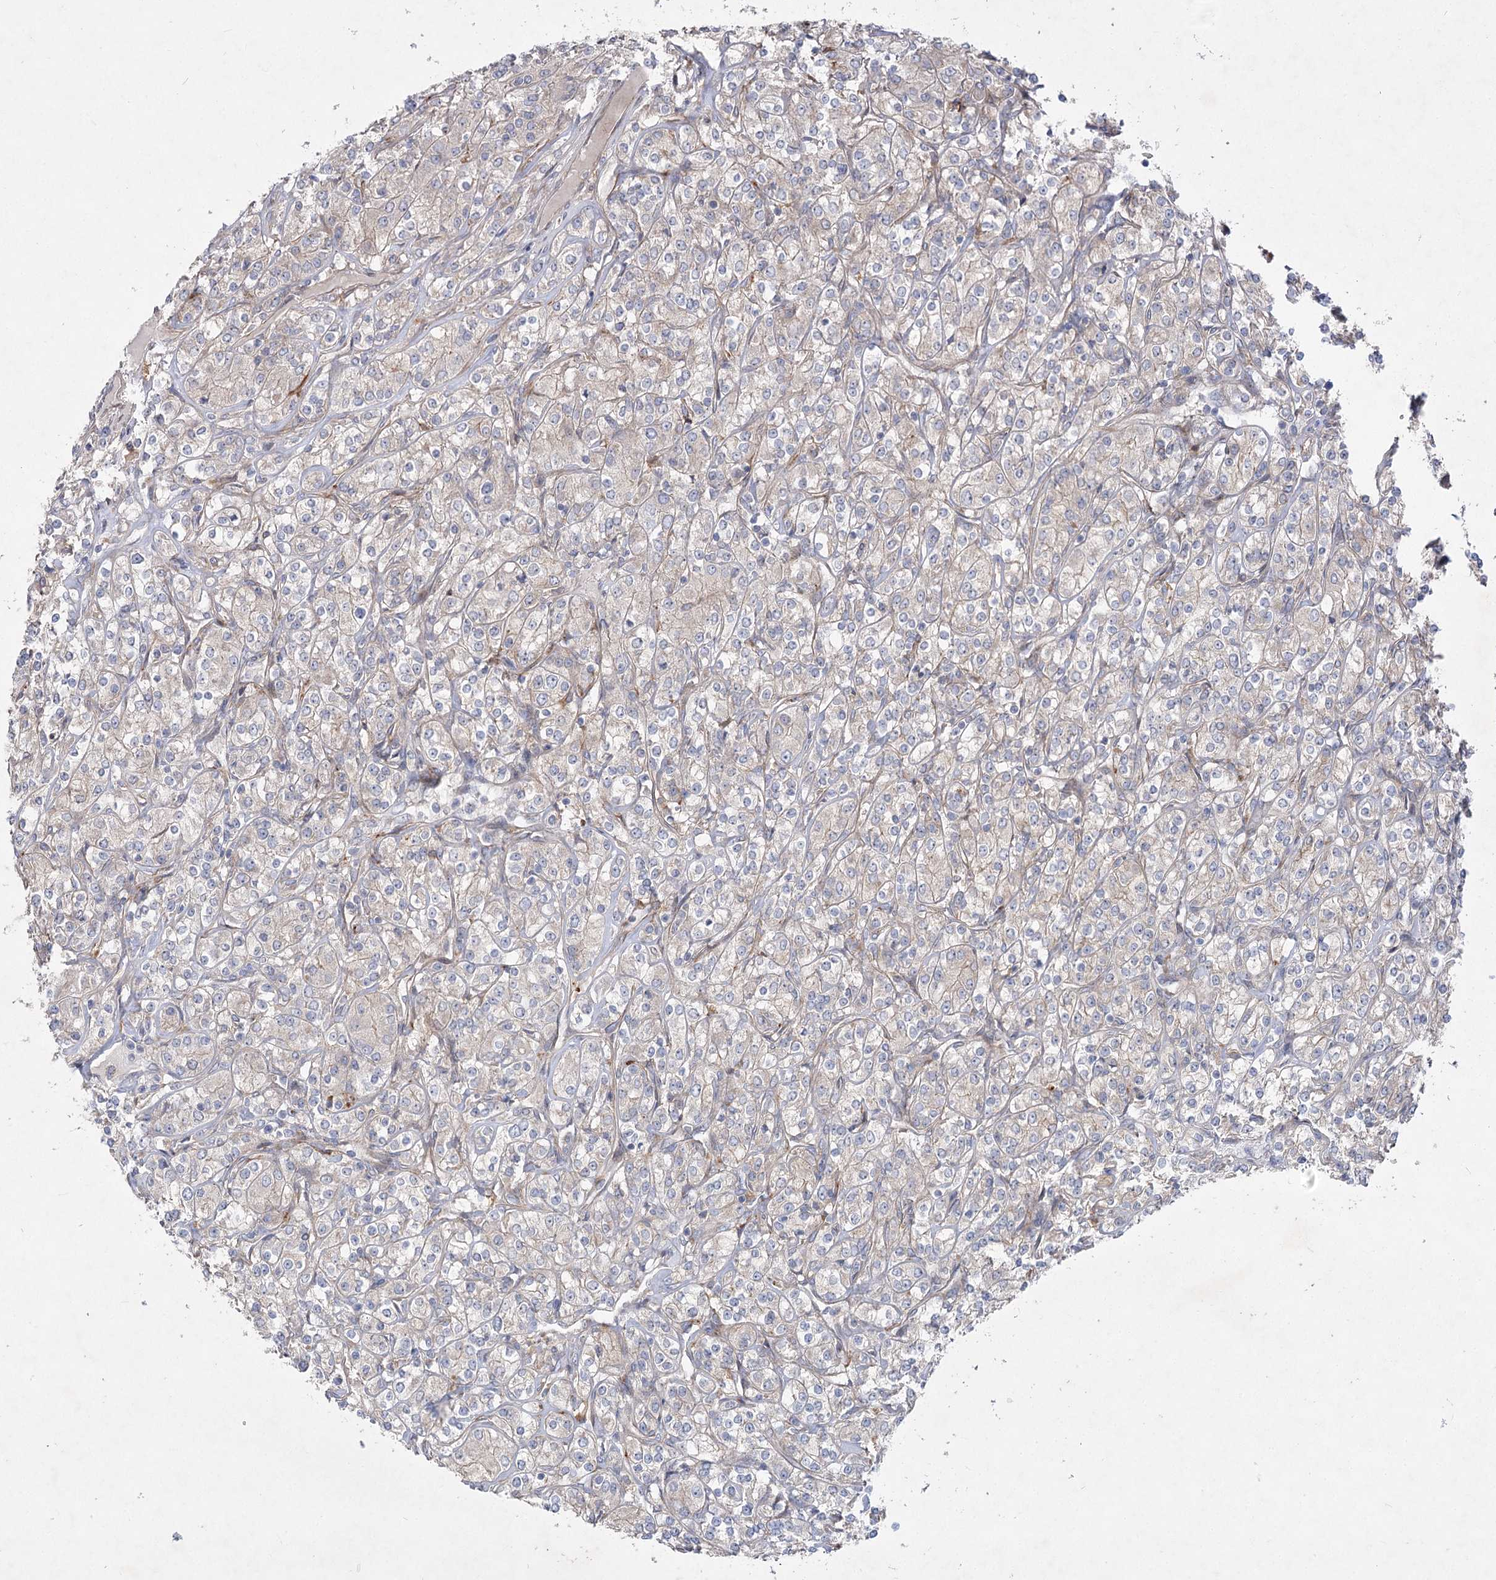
{"staining": {"intensity": "negative", "quantity": "none", "location": "none"}, "tissue": "renal cancer", "cell_type": "Tumor cells", "image_type": "cancer", "snomed": [{"axis": "morphology", "description": "Adenocarcinoma, NOS"}, {"axis": "topography", "description": "Kidney"}], "caption": "DAB (3,3'-diaminobenzidine) immunohistochemical staining of human renal cancer reveals no significant positivity in tumor cells.", "gene": "SH3BP5L", "patient": {"sex": "male", "age": 77}}